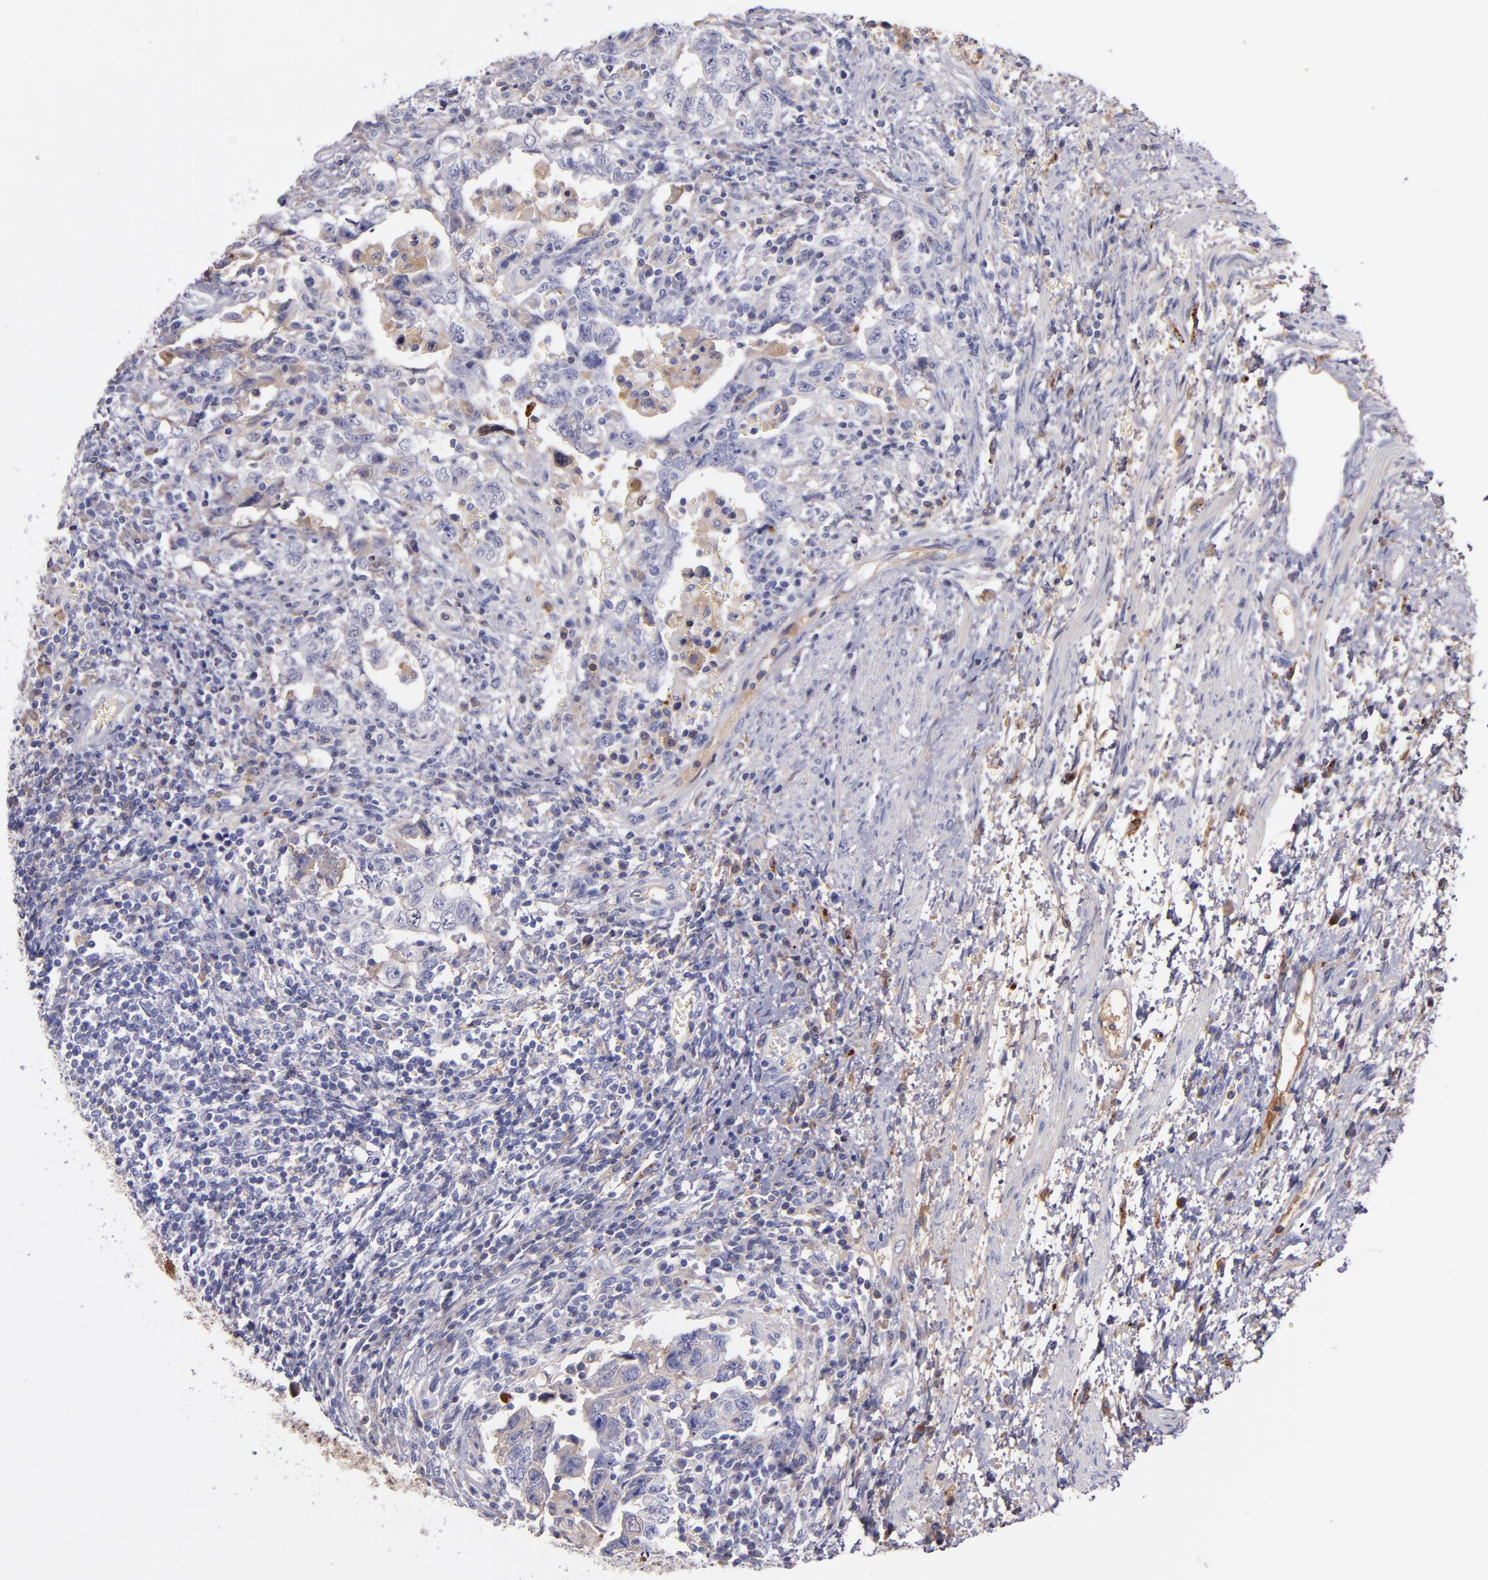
{"staining": {"intensity": "moderate", "quantity": "<25%", "location": "cytoplasmic/membranous"}, "tissue": "testis cancer", "cell_type": "Tumor cells", "image_type": "cancer", "snomed": [{"axis": "morphology", "description": "Carcinoma, Embryonal, NOS"}, {"axis": "topography", "description": "Testis"}], "caption": "This image displays immunohistochemistry staining of human testis embryonal carcinoma, with low moderate cytoplasmic/membranous positivity in about <25% of tumor cells.", "gene": "KNG1", "patient": {"sex": "male", "age": 26}}